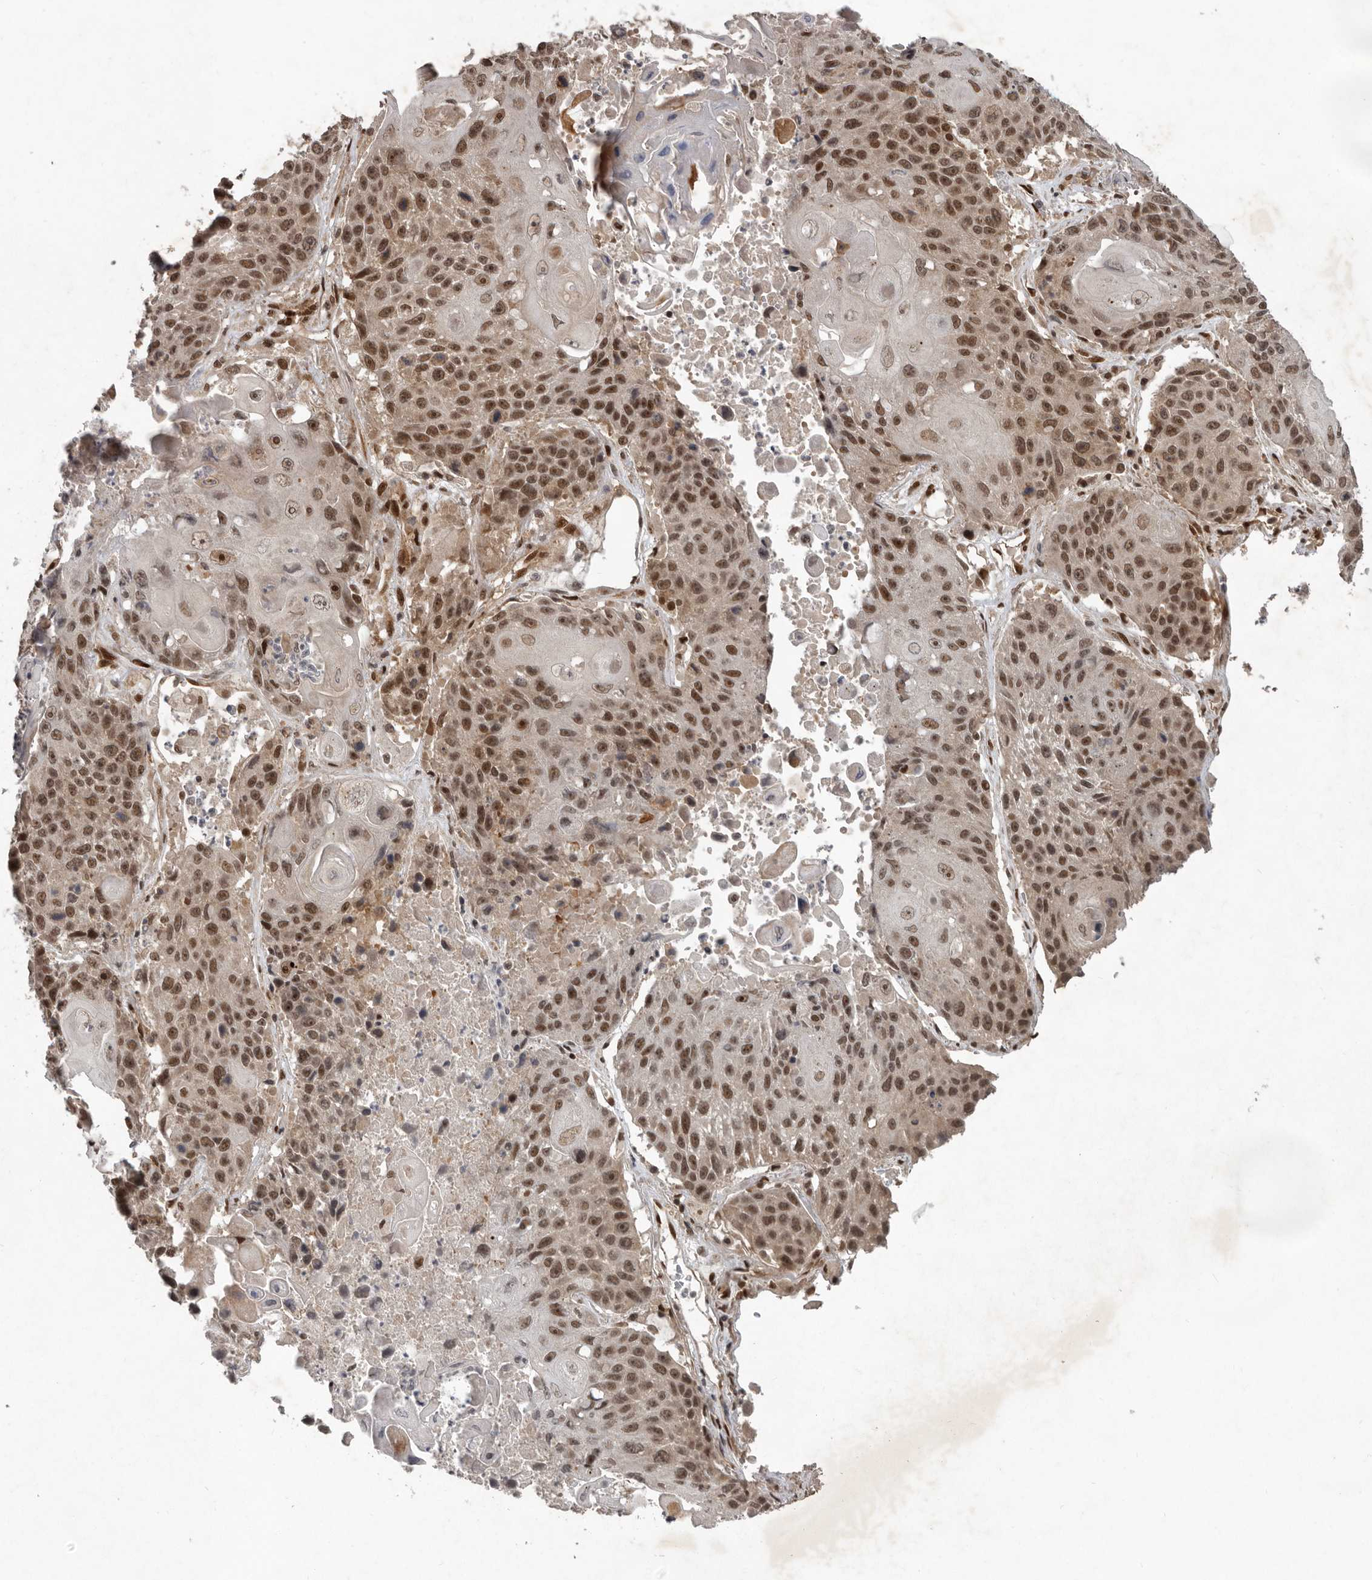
{"staining": {"intensity": "moderate", "quantity": ">75%", "location": "nuclear"}, "tissue": "lung cancer", "cell_type": "Tumor cells", "image_type": "cancer", "snomed": [{"axis": "morphology", "description": "Squamous cell carcinoma, NOS"}, {"axis": "topography", "description": "Lung"}], "caption": "Immunohistochemistry (IHC) (DAB (3,3'-diaminobenzidine)) staining of human lung squamous cell carcinoma demonstrates moderate nuclear protein staining in about >75% of tumor cells. (Stains: DAB in brown, nuclei in blue, Microscopy: brightfield microscopy at high magnification).", "gene": "CDC27", "patient": {"sex": "male", "age": 61}}